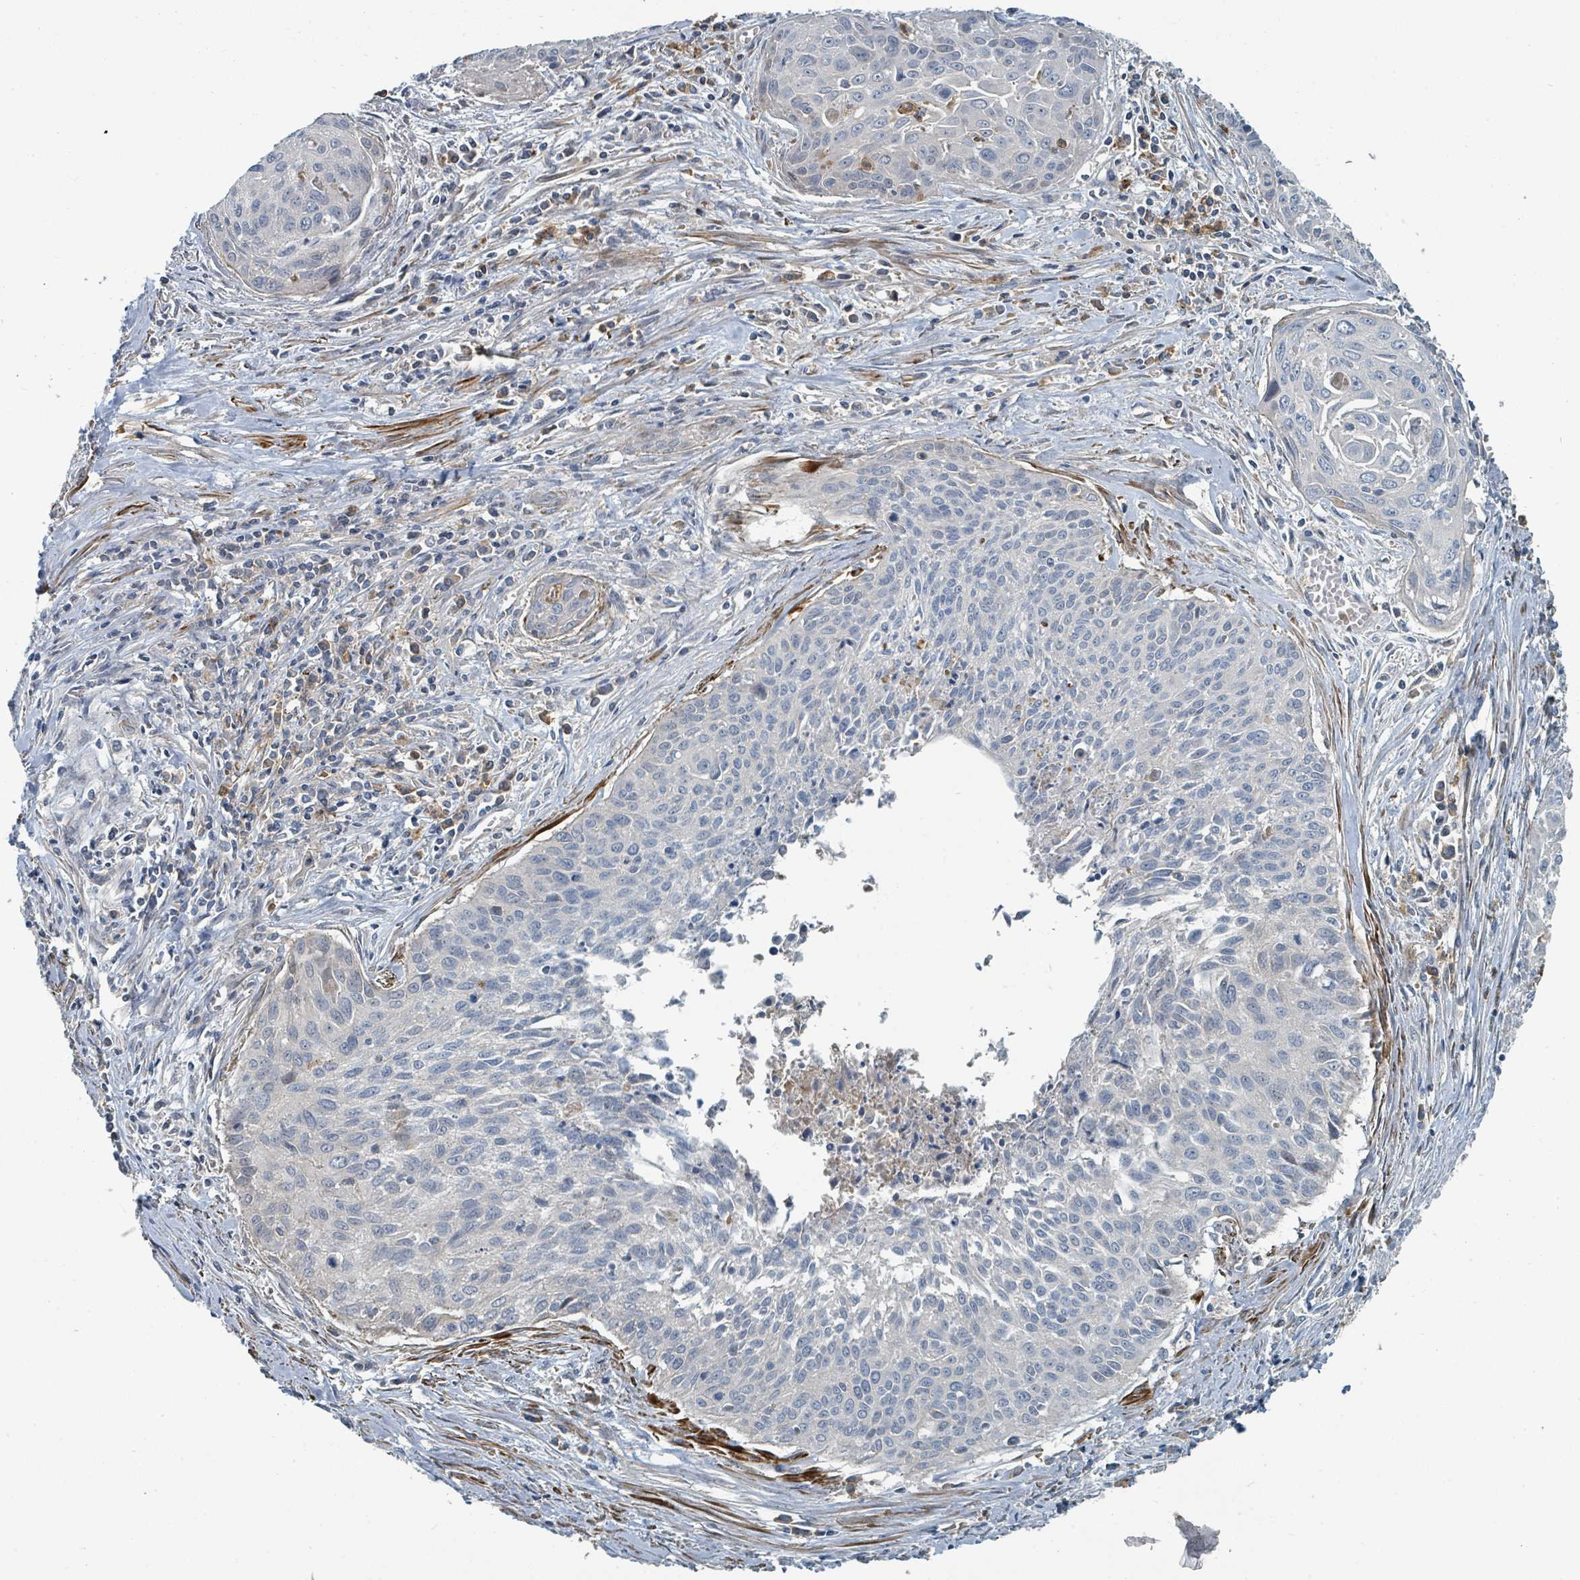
{"staining": {"intensity": "negative", "quantity": "none", "location": "none"}, "tissue": "cervical cancer", "cell_type": "Tumor cells", "image_type": "cancer", "snomed": [{"axis": "morphology", "description": "Squamous cell carcinoma, NOS"}, {"axis": "topography", "description": "Cervix"}], "caption": "The immunohistochemistry photomicrograph has no significant expression in tumor cells of cervical cancer tissue. (DAB (3,3'-diaminobenzidine) IHC visualized using brightfield microscopy, high magnification).", "gene": "SLC44A5", "patient": {"sex": "female", "age": 55}}